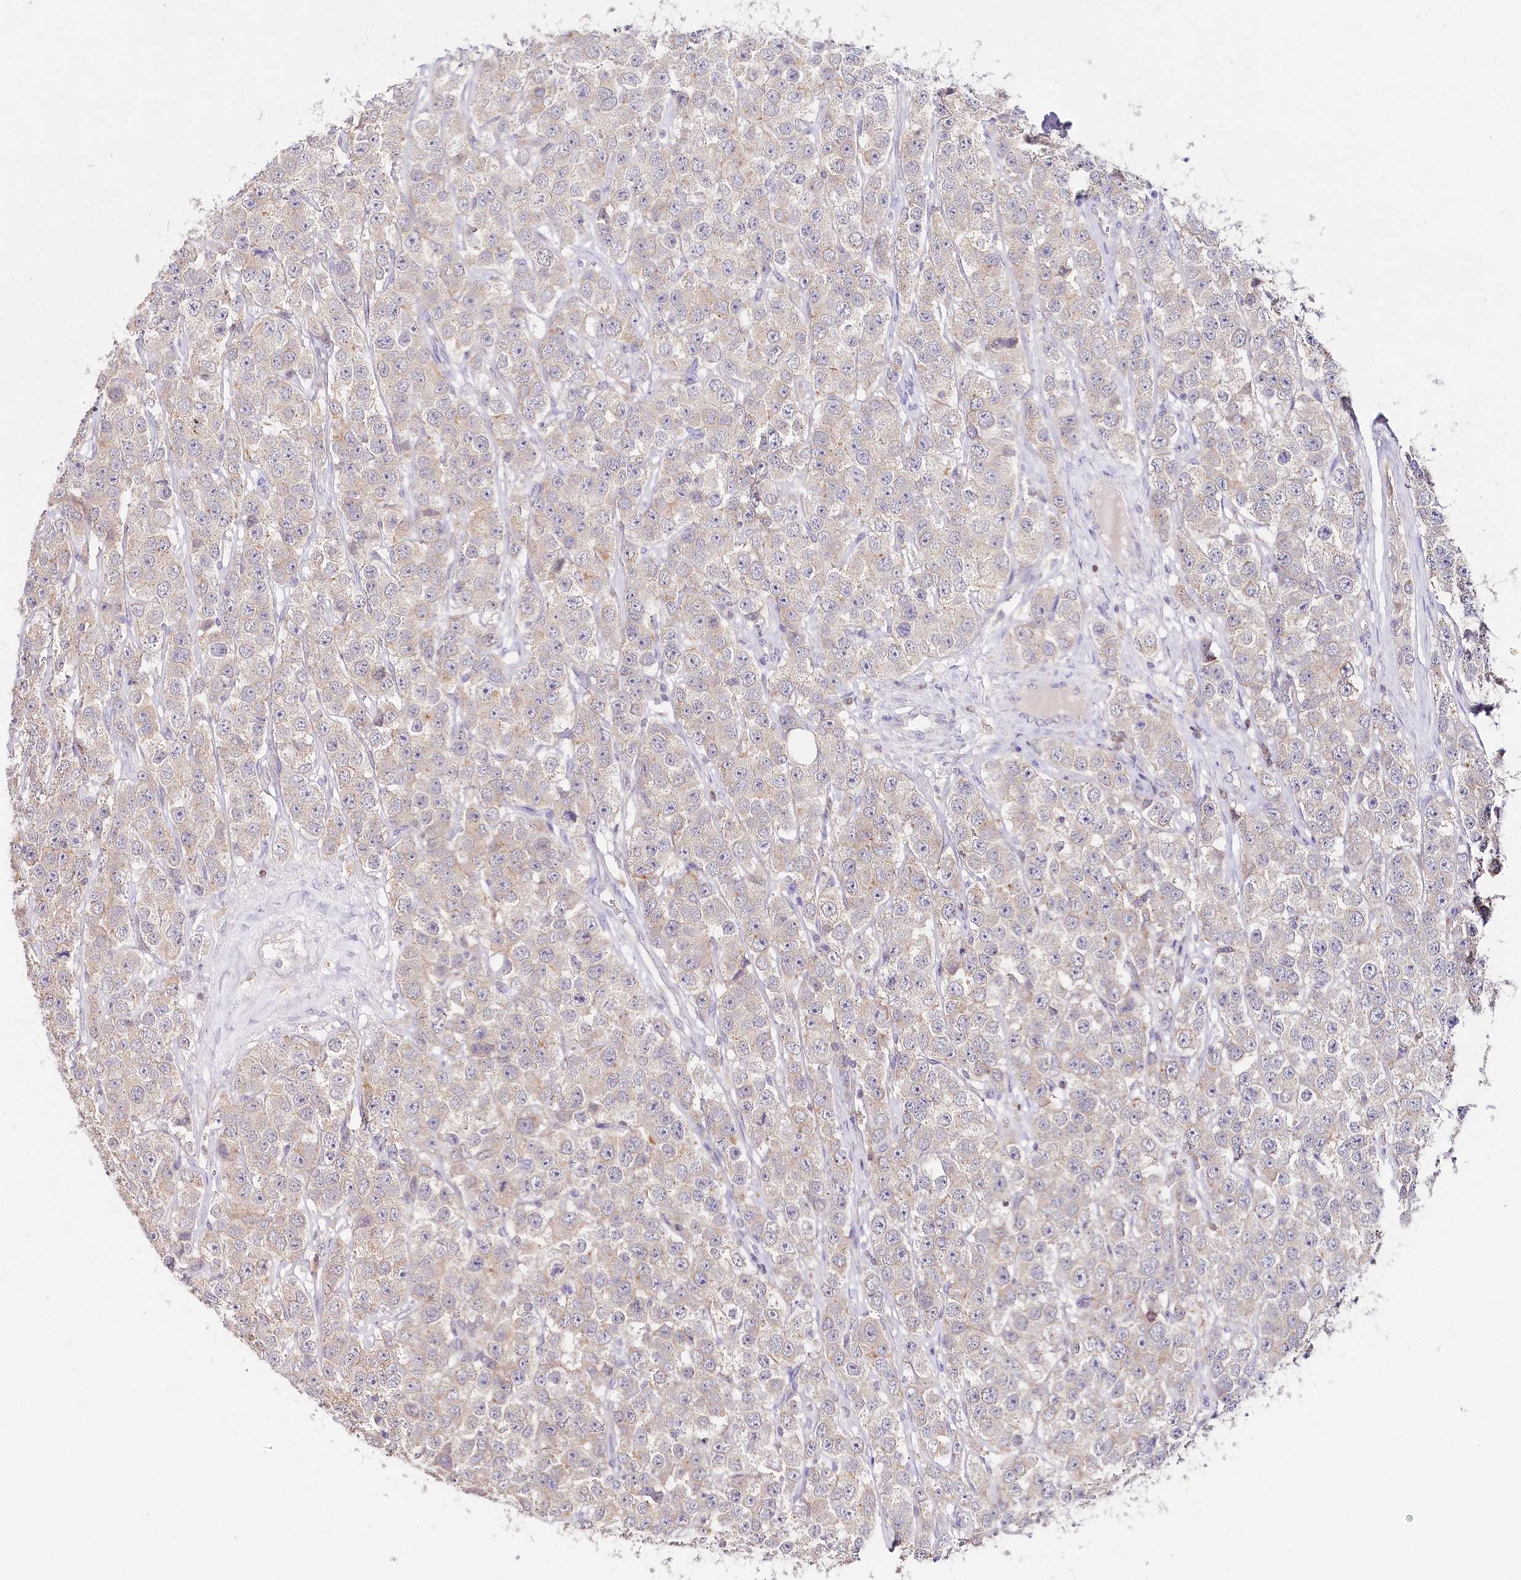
{"staining": {"intensity": "weak", "quantity": "<25%", "location": "cytoplasmic/membranous"}, "tissue": "testis cancer", "cell_type": "Tumor cells", "image_type": "cancer", "snomed": [{"axis": "morphology", "description": "Seminoma, NOS"}, {"axis": "topography", "description": "Testis"}], "caption": "IHC image of testis seminoma stained for a protein (brown), which displays no staining in tumor cells.", "gene": "DAPK1", "patient": {"sex": "male", "age": 28}}